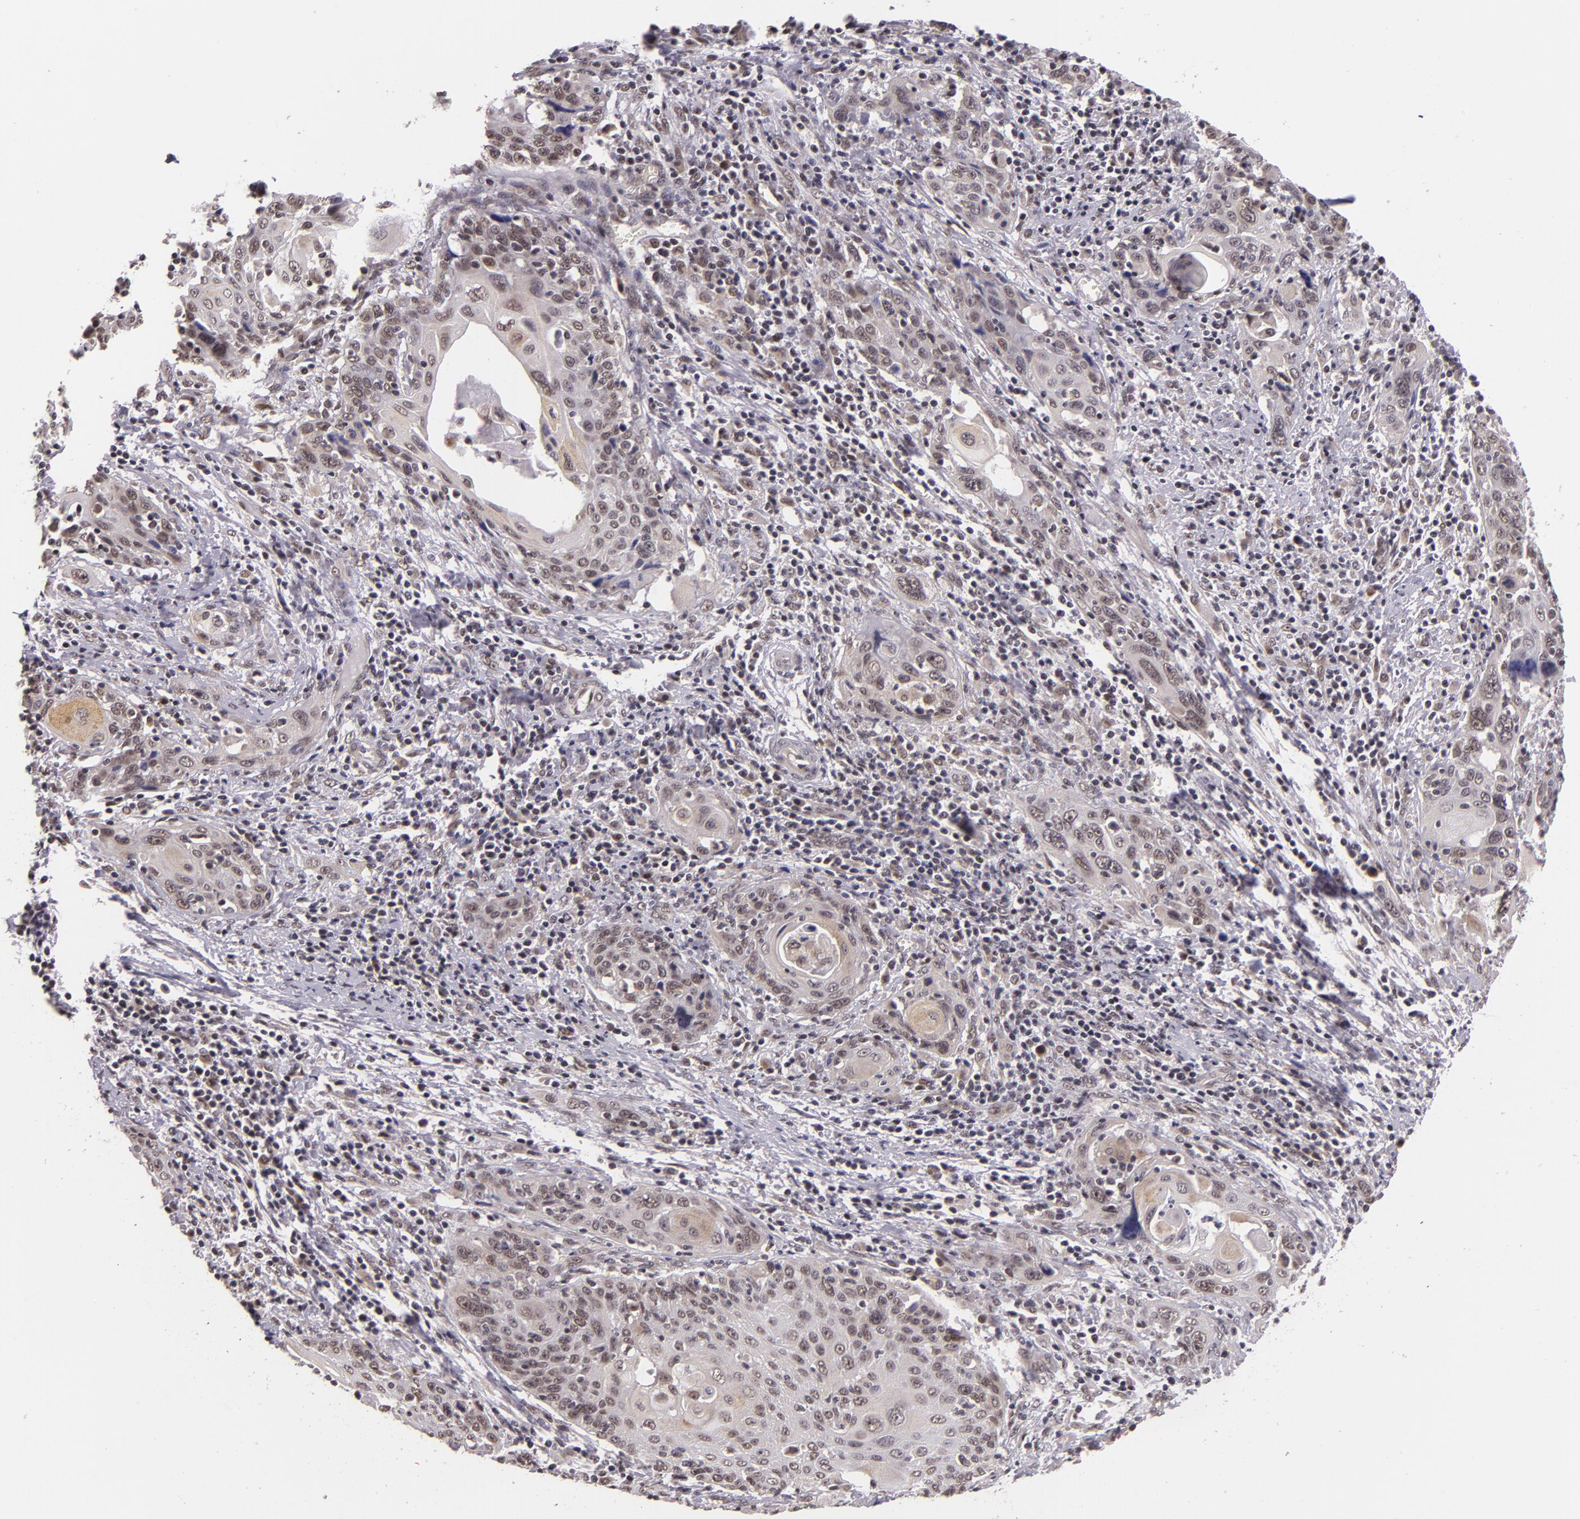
{"staining": {"intensity": "weak", "quantity": "<25%", "location": "nuclear"}, "tissue": "cervical cancer", "cell_type": "Tumor cells", "image_type": "cancer", "snomed": [{"axis": "morphology", "description": "Squamous cell carcinoma, NOS"}, {"axis": "topography", "description": "Cervix"}], "caption": "A photomicrograph of human cervical cancer is negative for staining in tumor cells.", "gene": "ALX1", "patient": {"sex": "female", "age": 54}}